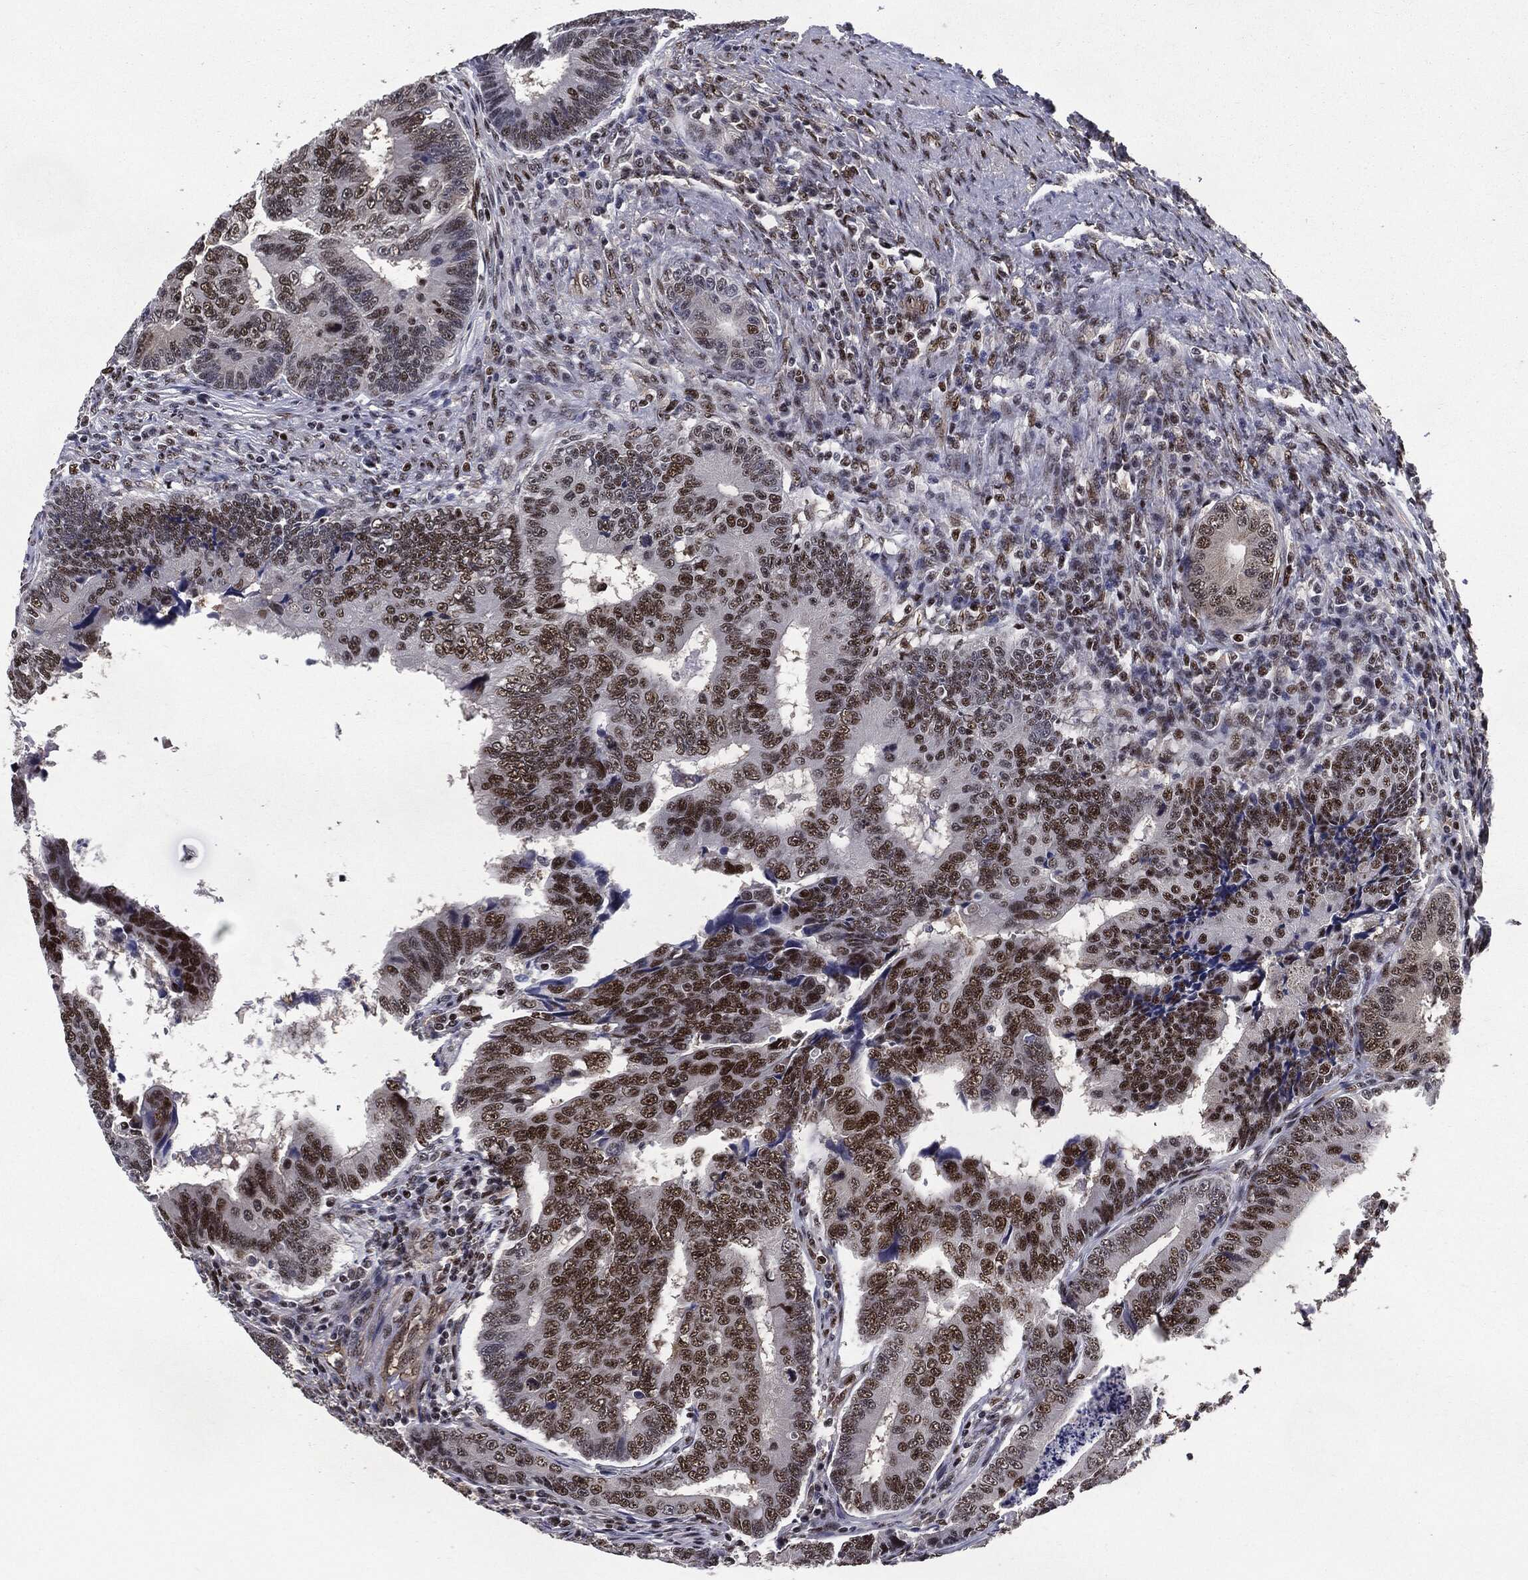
{"staining": {"intensity": "strong", "quantity": "25%-75%", "location": "nuclear"}, "tissue": "colorectal cancer", "cell_type": "Tumor cells", "image_type": "cancer", "snomed": [{"axis": "morphology", "description": "Adenocarcinoma, NOS"}, {"axis": "topography", "description": "Colon"}], "caption": "Protein analysis of colorectal adenocarcinoma tissue reveals strong nuclear positivity in approximately 25%-75% of tumor cells.", "gene": "JUN", "patient": {"sex": "female", "age": 72}}